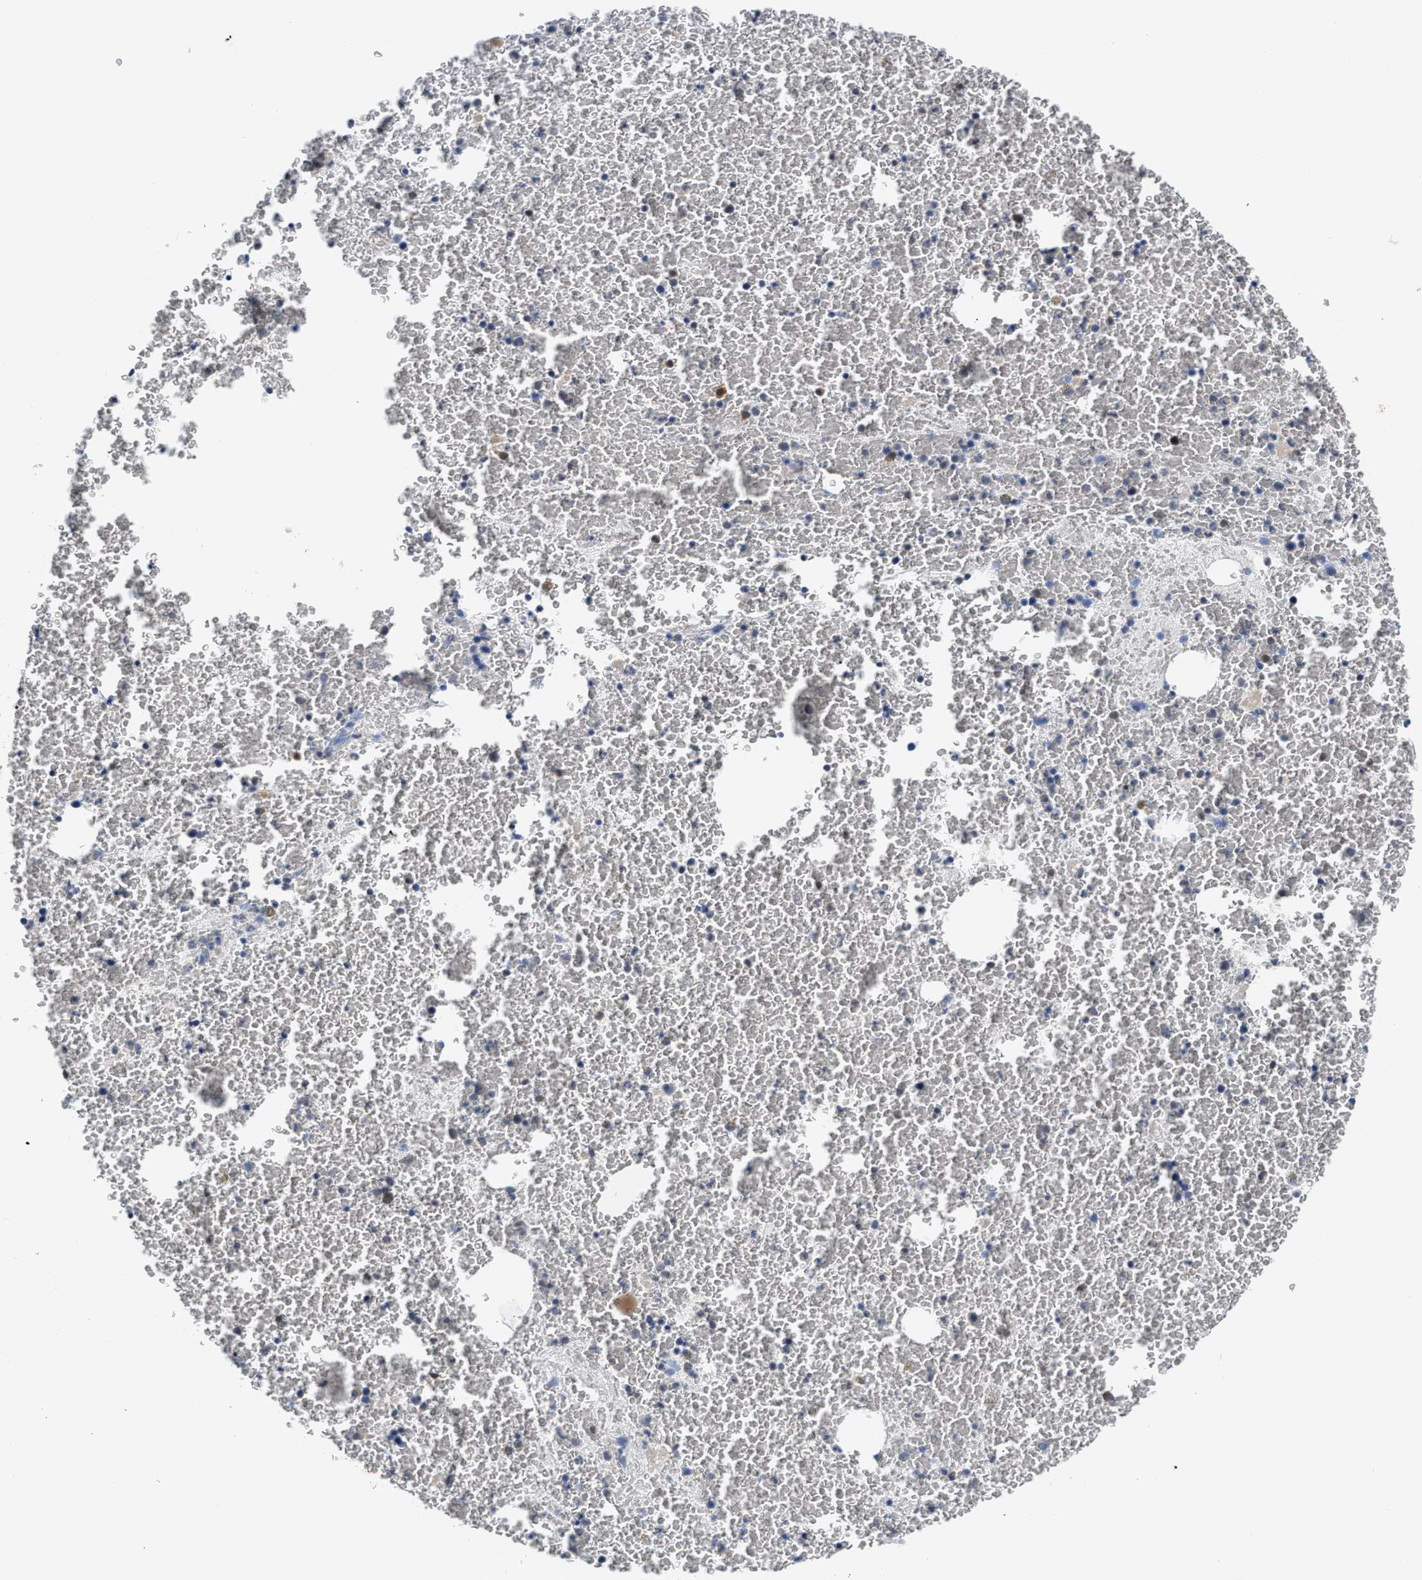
{"staining": {"intensity": "negative", "quantity": "none", "location": "none"}, "tissue": "bone marrow", "cell_type": "Hematopoietic cells", "image_type": "normal", "snomed": [{"axis": "morphology", "description": "Normal tissue, NOS"}, {"axis": "morphology", "description": "Inflammation, NOS"}, {"axis": "topography", "description": "Bone marrow"}], "caption": "High power microscopy photomicrograph of an IHC histopathology image of unremarkable bone marrow, revealing no significant positivity in hematopoietic cells. The staining is performed using DAB (3,3'-diaminobenzidine) brown chromogen with nuclei counter-stained in using hematoxylin.", "gene": "PPM1H", "patient": {"sex": "male", "age": 47}}